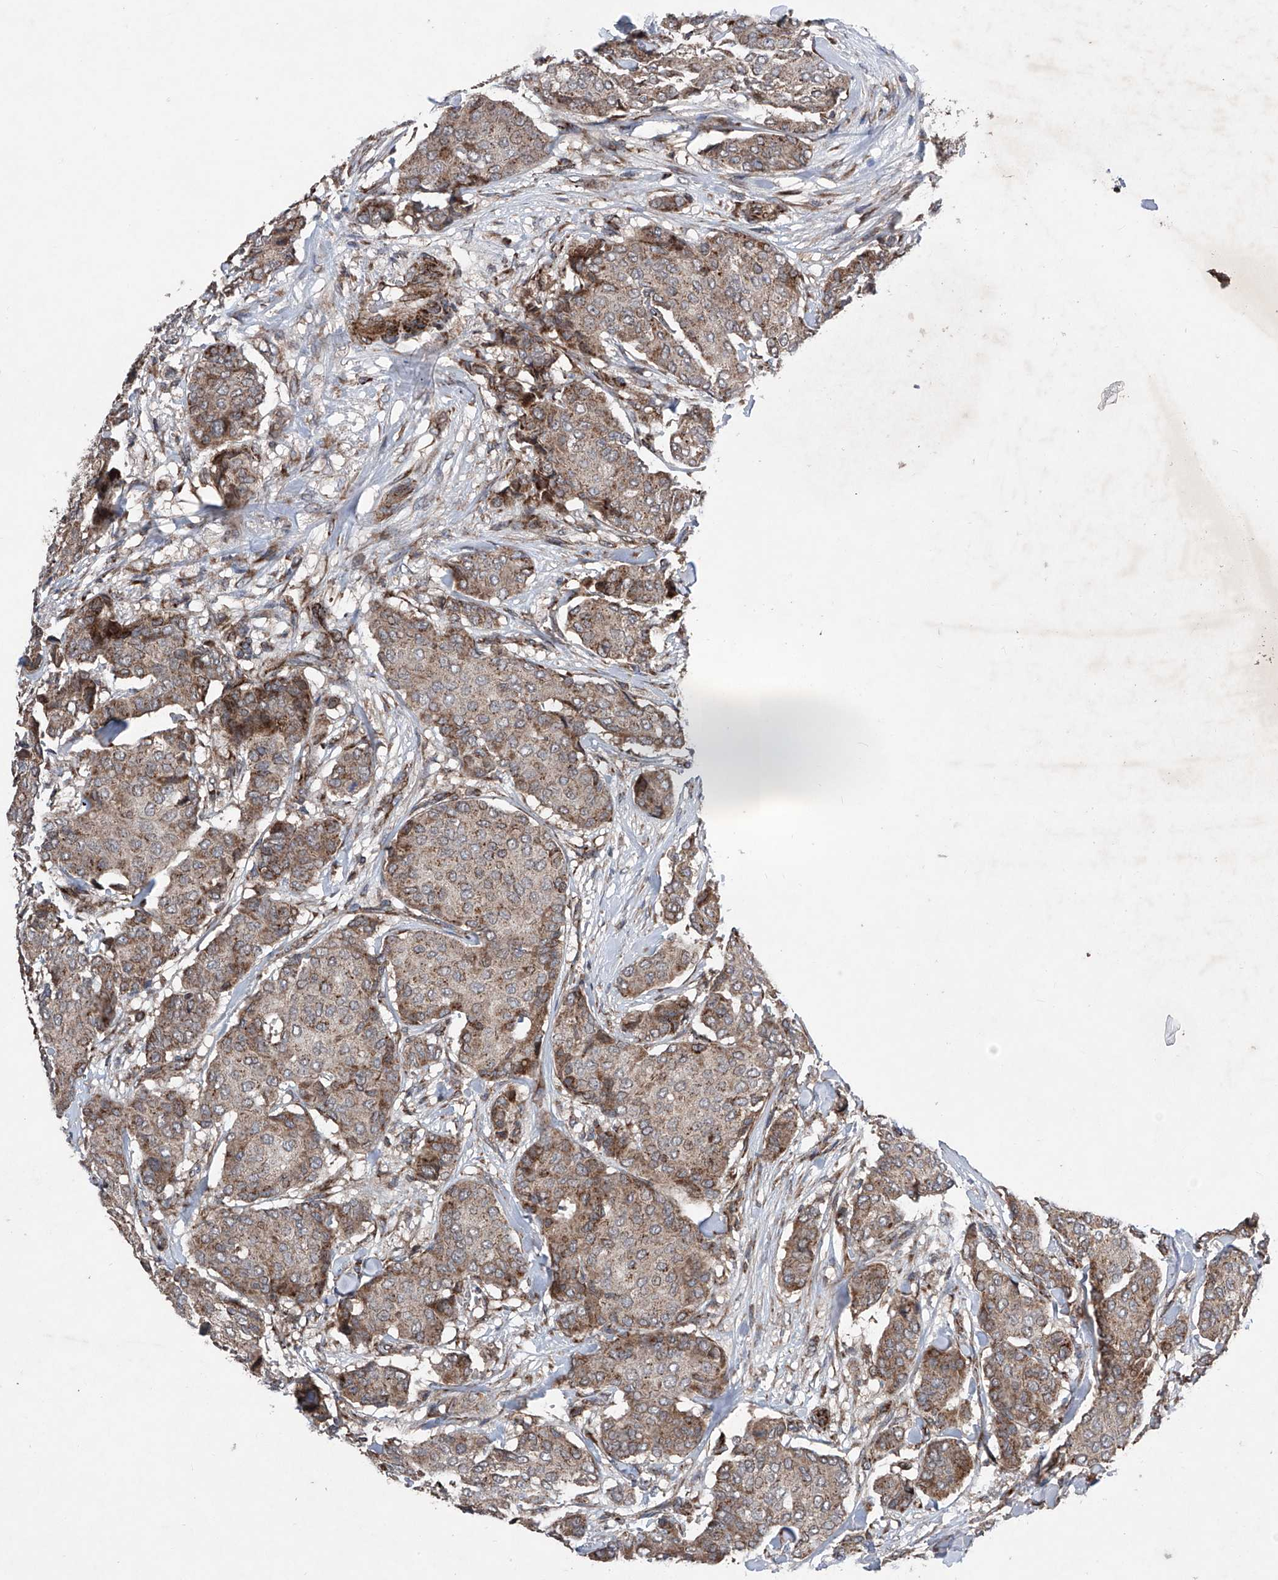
{"staining": {"intensity": "moderate", "quantity": ">75%", "location": "cytoplasmic/membranous"}, "tissue": "breast cancer", "cell_type": "Tumor cells", "image_type": "cancer", "snomed": [{"axis": "morphology", "description": "Duct carcinoma"}, {"axis": "topography", "description": "Breast"}], "caption": "This photomicrograph displays immunohistochemistry (IHC) staining of intraductal carcinoma (breast), with medium moderate cytoplasmic/membranous staining in approximately >75% of tumor cells.", "gene": "DAD1", "patient": {"sex": "female", "age": 75}}